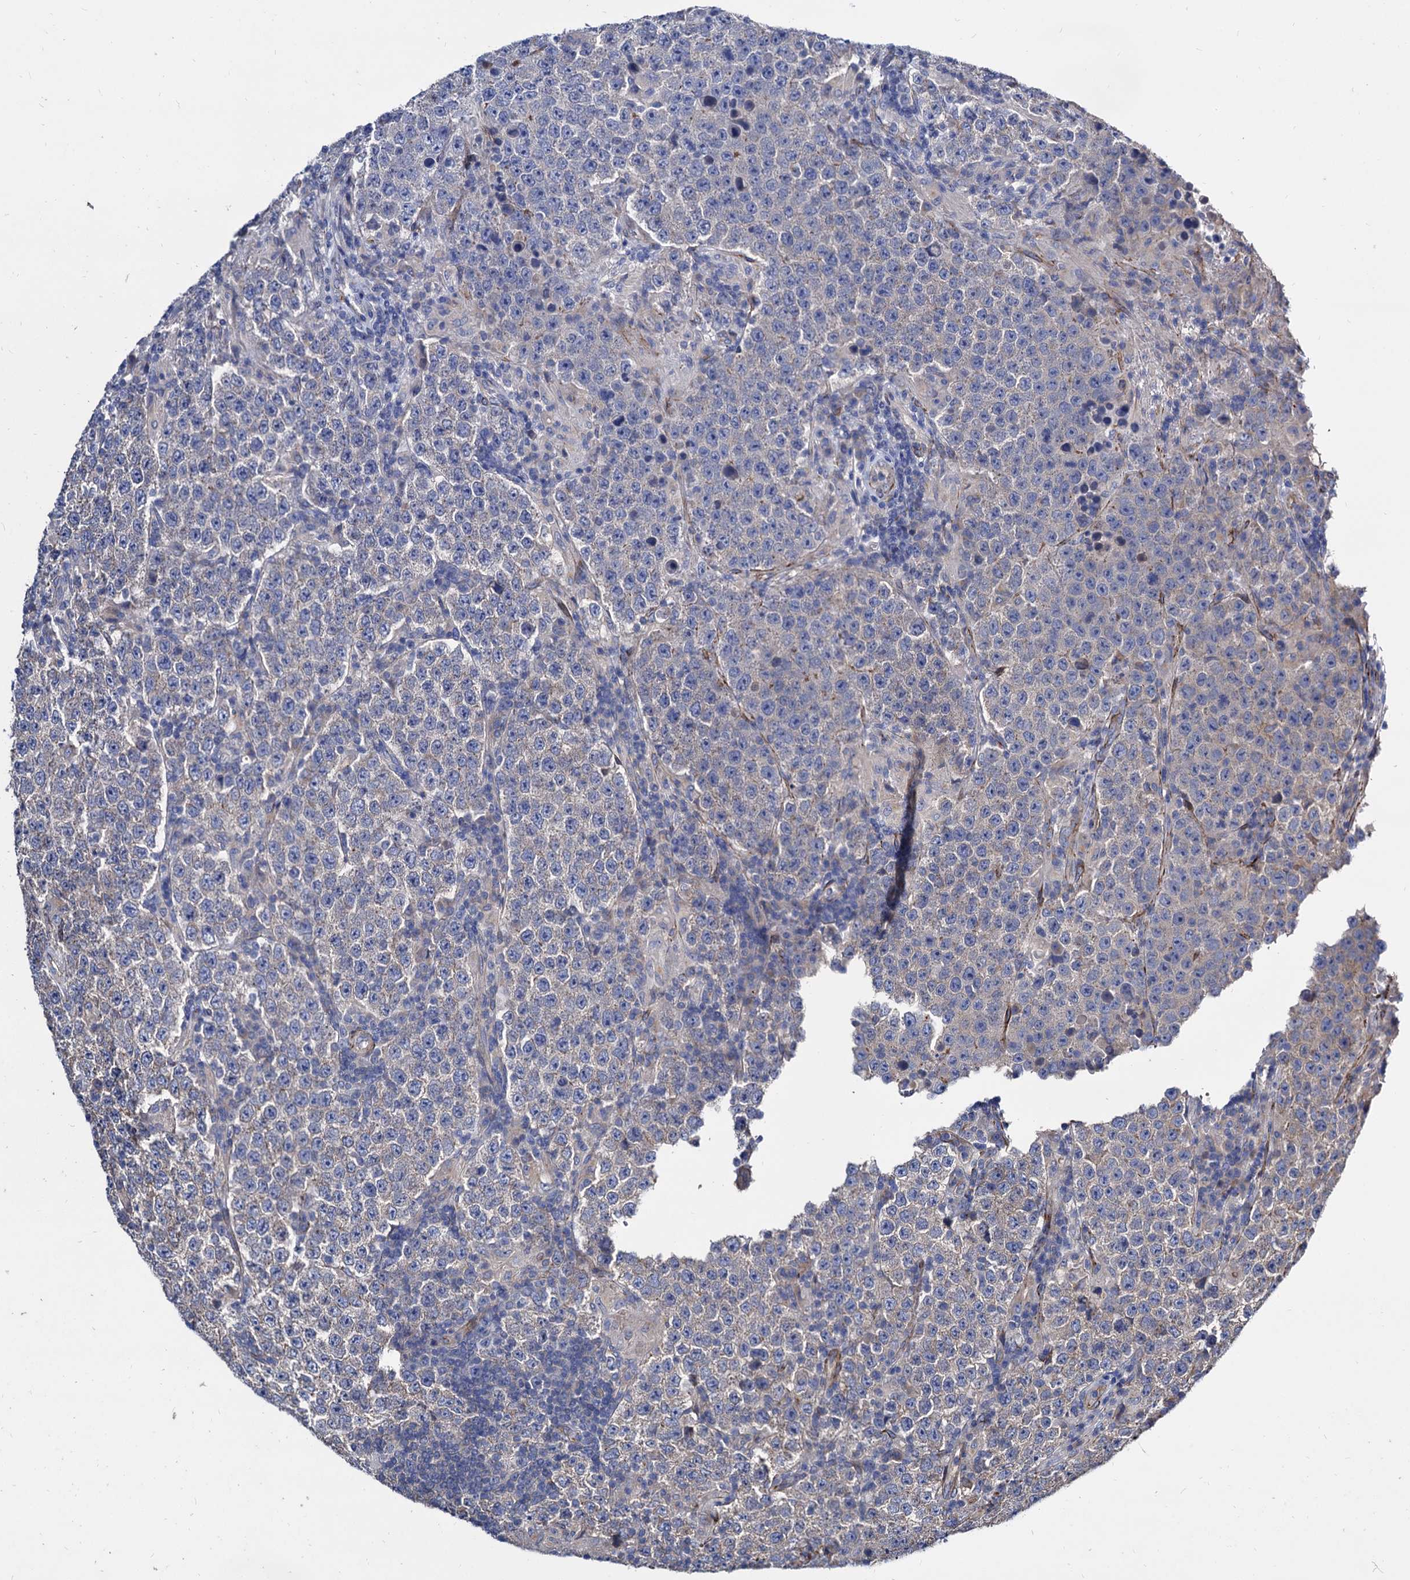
{"staining": {"intensity": "negative", "quantity": "none", "location": "none"}, "tissue": "testis cancer", "cell_type": "Tumor cells", "image_type": "cancer", "snomed": [{"axis": "morphology", "description": "Normal tissue, NOS"}, {"axis": "morphology", "description": "Urothelial carcinoma, High grade"}, {"axis": "morphology", "description": "Seminoma, NOS"}, {"axis": "morphology", "description": "Carcinoma, Embryonal, NOS"}, {"axis": "topography", "description": "Urinary bladder"}, {"axis": "topography", "description": "Testis"}], "caption": "Protein analysis of testis cancer exhibits no significant positivity in tumor cells. Brightfield microscopy of IHC stained with DAB (3,3'-diaminobenzidine) (brown) and hematoxylin (blue), captured at high magnification.", "gene": "WDR11", "patient": {"sex": "male", "age": 41}}